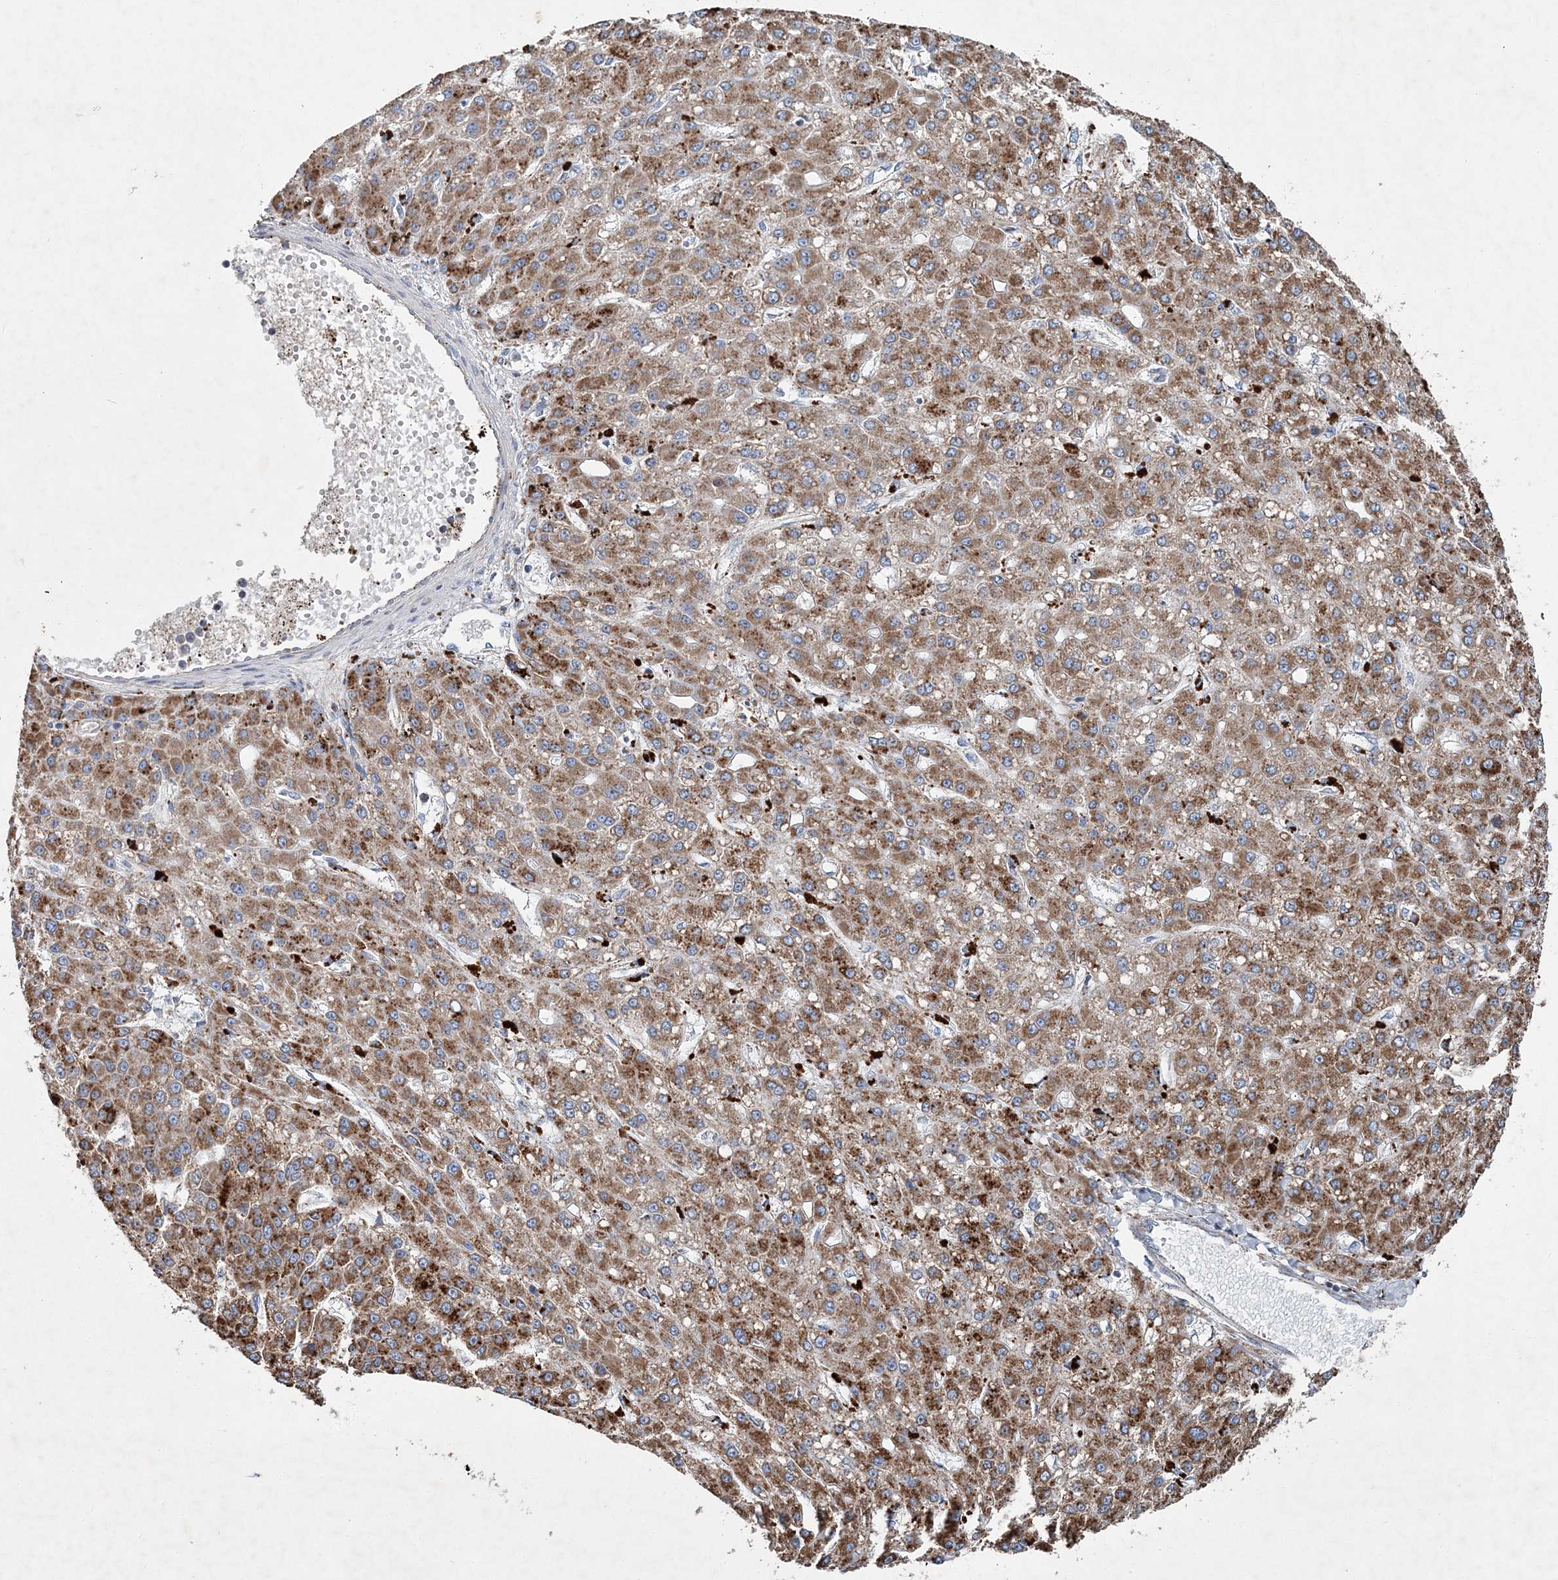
{"staining": {"intensity": "moderate", "quantity": ">75%", "location": "cytoplasmic/membranous"}, "tissue": "liver cancer", "cell_type": "Tumor cells", "image_type": "cancer", "snomed": [{"axis": "morphology", "description": "Carcinoma, Hepatocellular, NOS"}, {"axis": "topography", "description": "Liver"}], "caption": "Immunohistochemistry (IHC) (DAB (3,3'-diaminobenzidine)) staining of liver hepatocellular carcinoma exhibits moderate cytoplasmic/membranous protein expression in approximately >75% of tumor cells.", "gene": "SPAG16", "patient": {"sex": "male", "age": 67}}